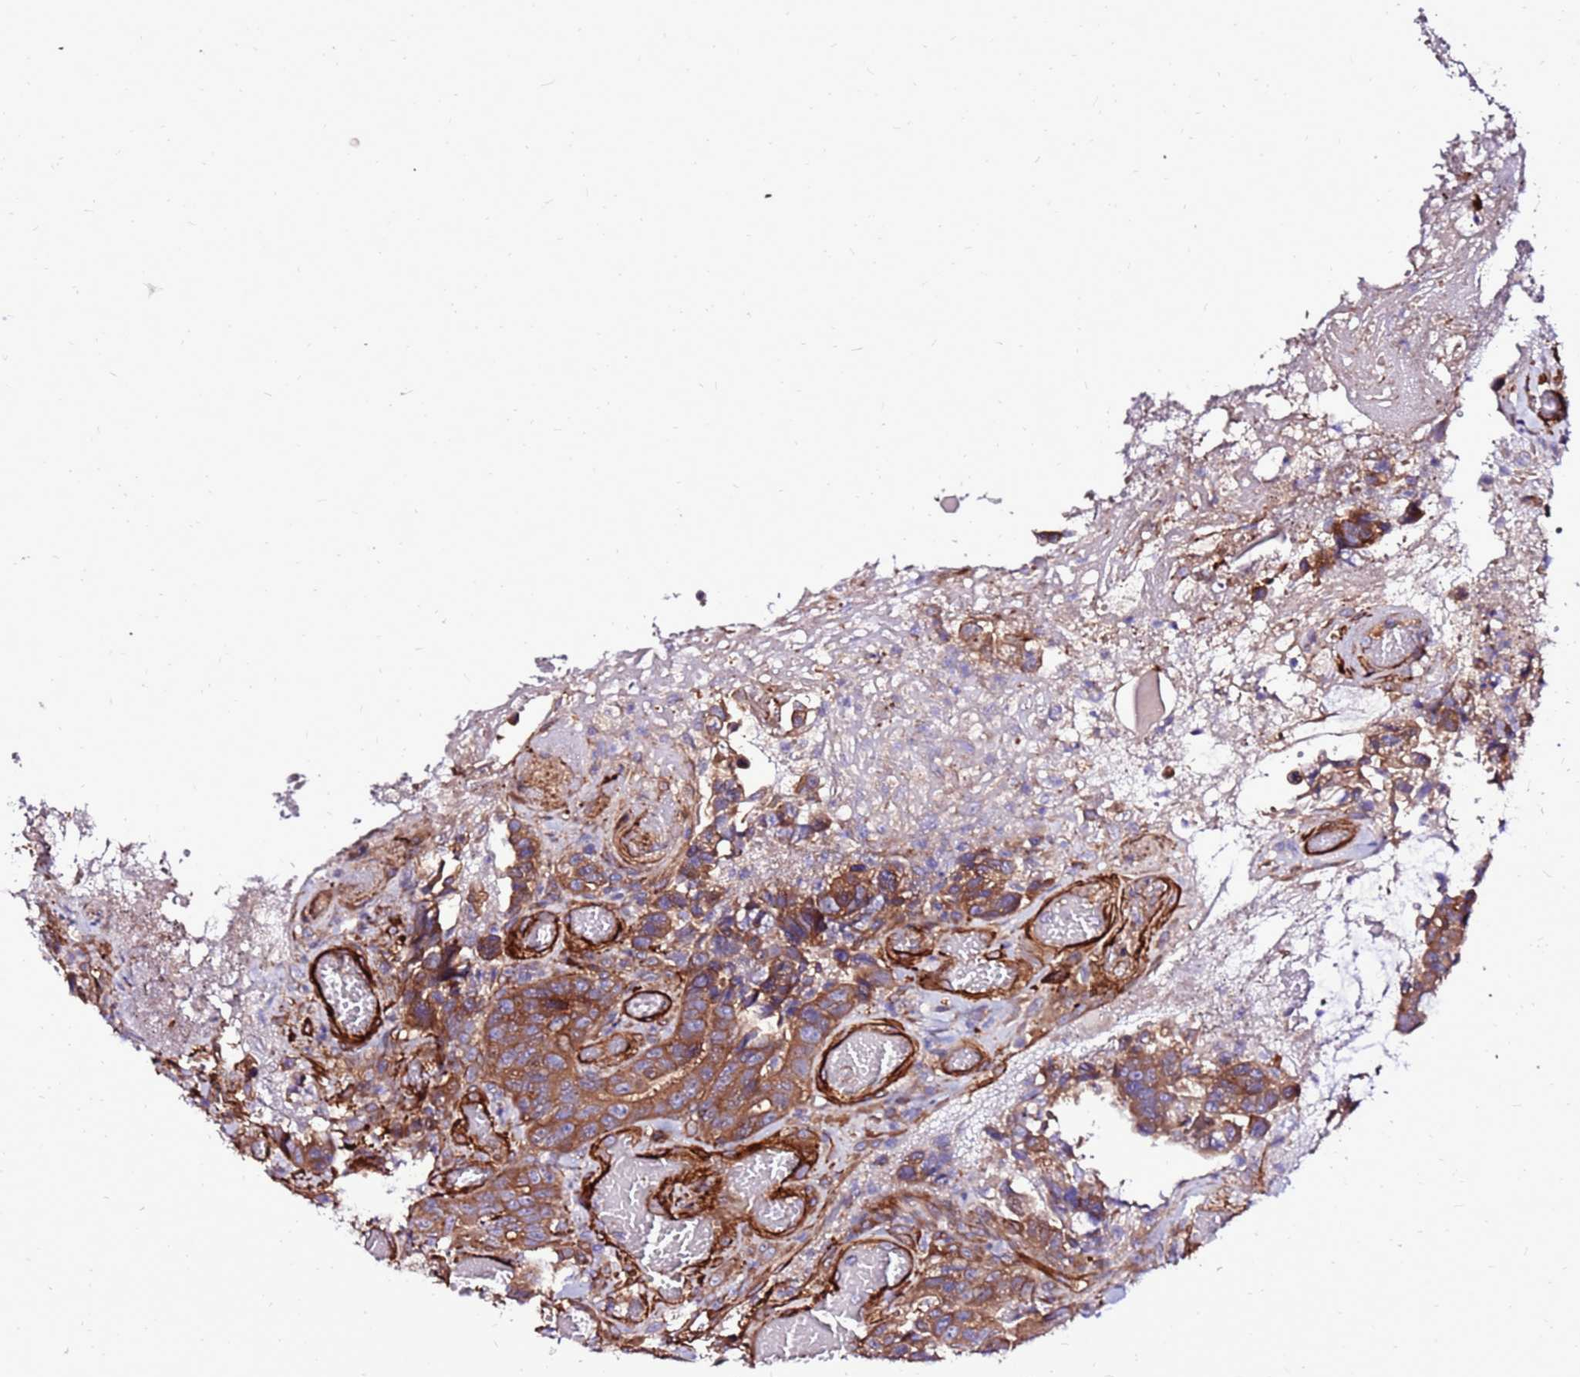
{"staining": {"intensity": "moderate", "quantity": ">75%", "location": "cytoplasmic/membranous"}, "tissue": "colorectal cancer", "cell_type": "Tumor cells", "image_type": "cancer", "snomed": [{"axis": "morphology", "description": "Adenocarcinoma, NOS"}, {"axis": "topography", "description": "Colon"}], "caption": "DAB (3,3'-diaminobenzidine) immunohistochemical staining of human adenocarcinoma (colorectal) demonstrates moderate cytoplasmic/membranous protein staining in approximately >75% of tumor cells. (IHC, brightfield microscopy, high magnification).", "gene": "EI24", "patient": {"sex": "female", "age": 82}}